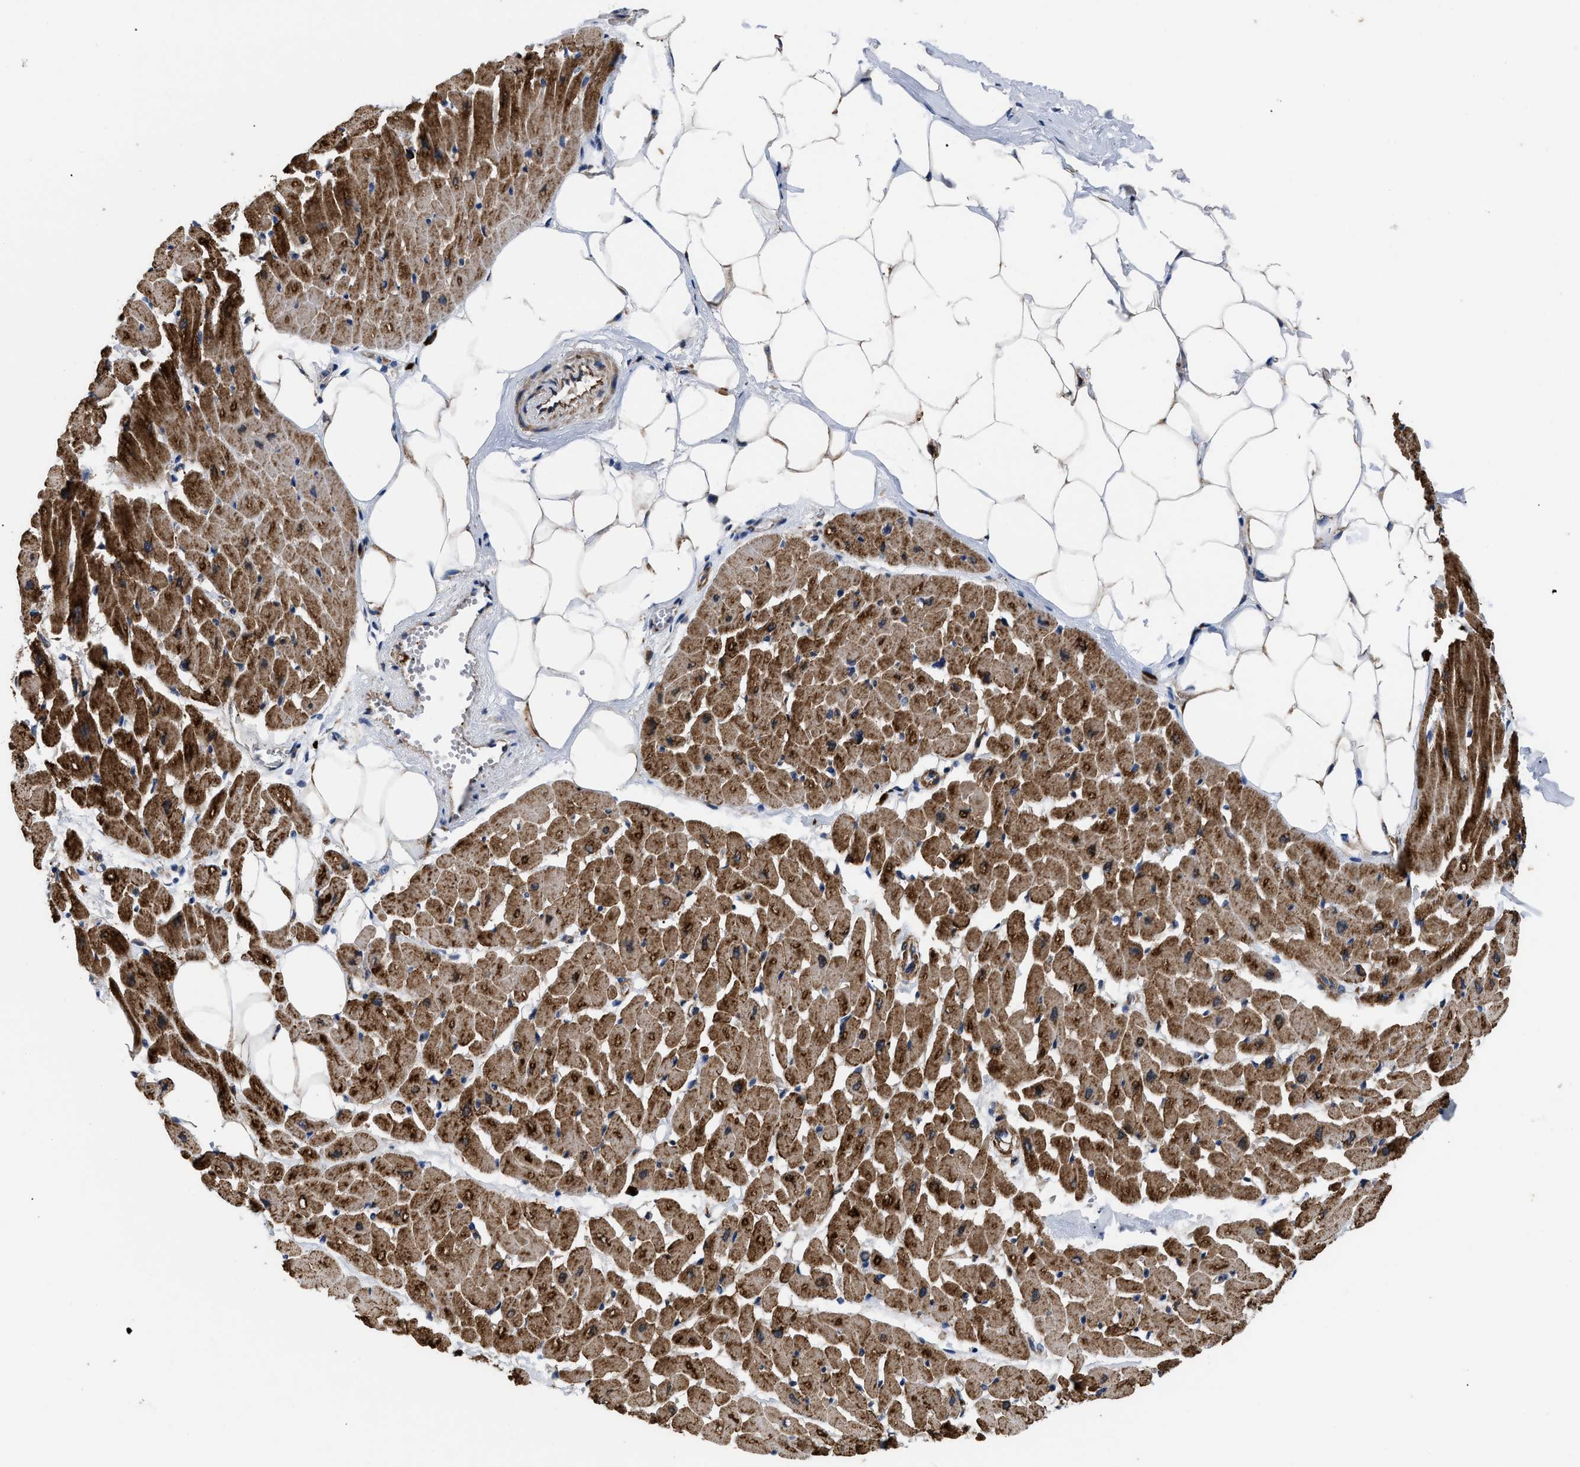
{"staining": {"intensity": "strong", "quantity": ">75%", "location": "cytoplasmic/membranous"}, "tissue": "heart muscle", "cell_type": "Cardiomyocytes", "image_type": "normal", "snomed": [{"axis": "morphology", "description": "Normal tissue, NOS"}, {"axis": "topography", "description": "Heart"}], "caption": "Immunohistochemical staining of benign human heart muscle displays >75% levels of strong cytoplasmic/membranous protein positivity in about >75% of cardiomyocytes.", "gene": "SPAST", "patient": {"sex": "female", "age": 19}}